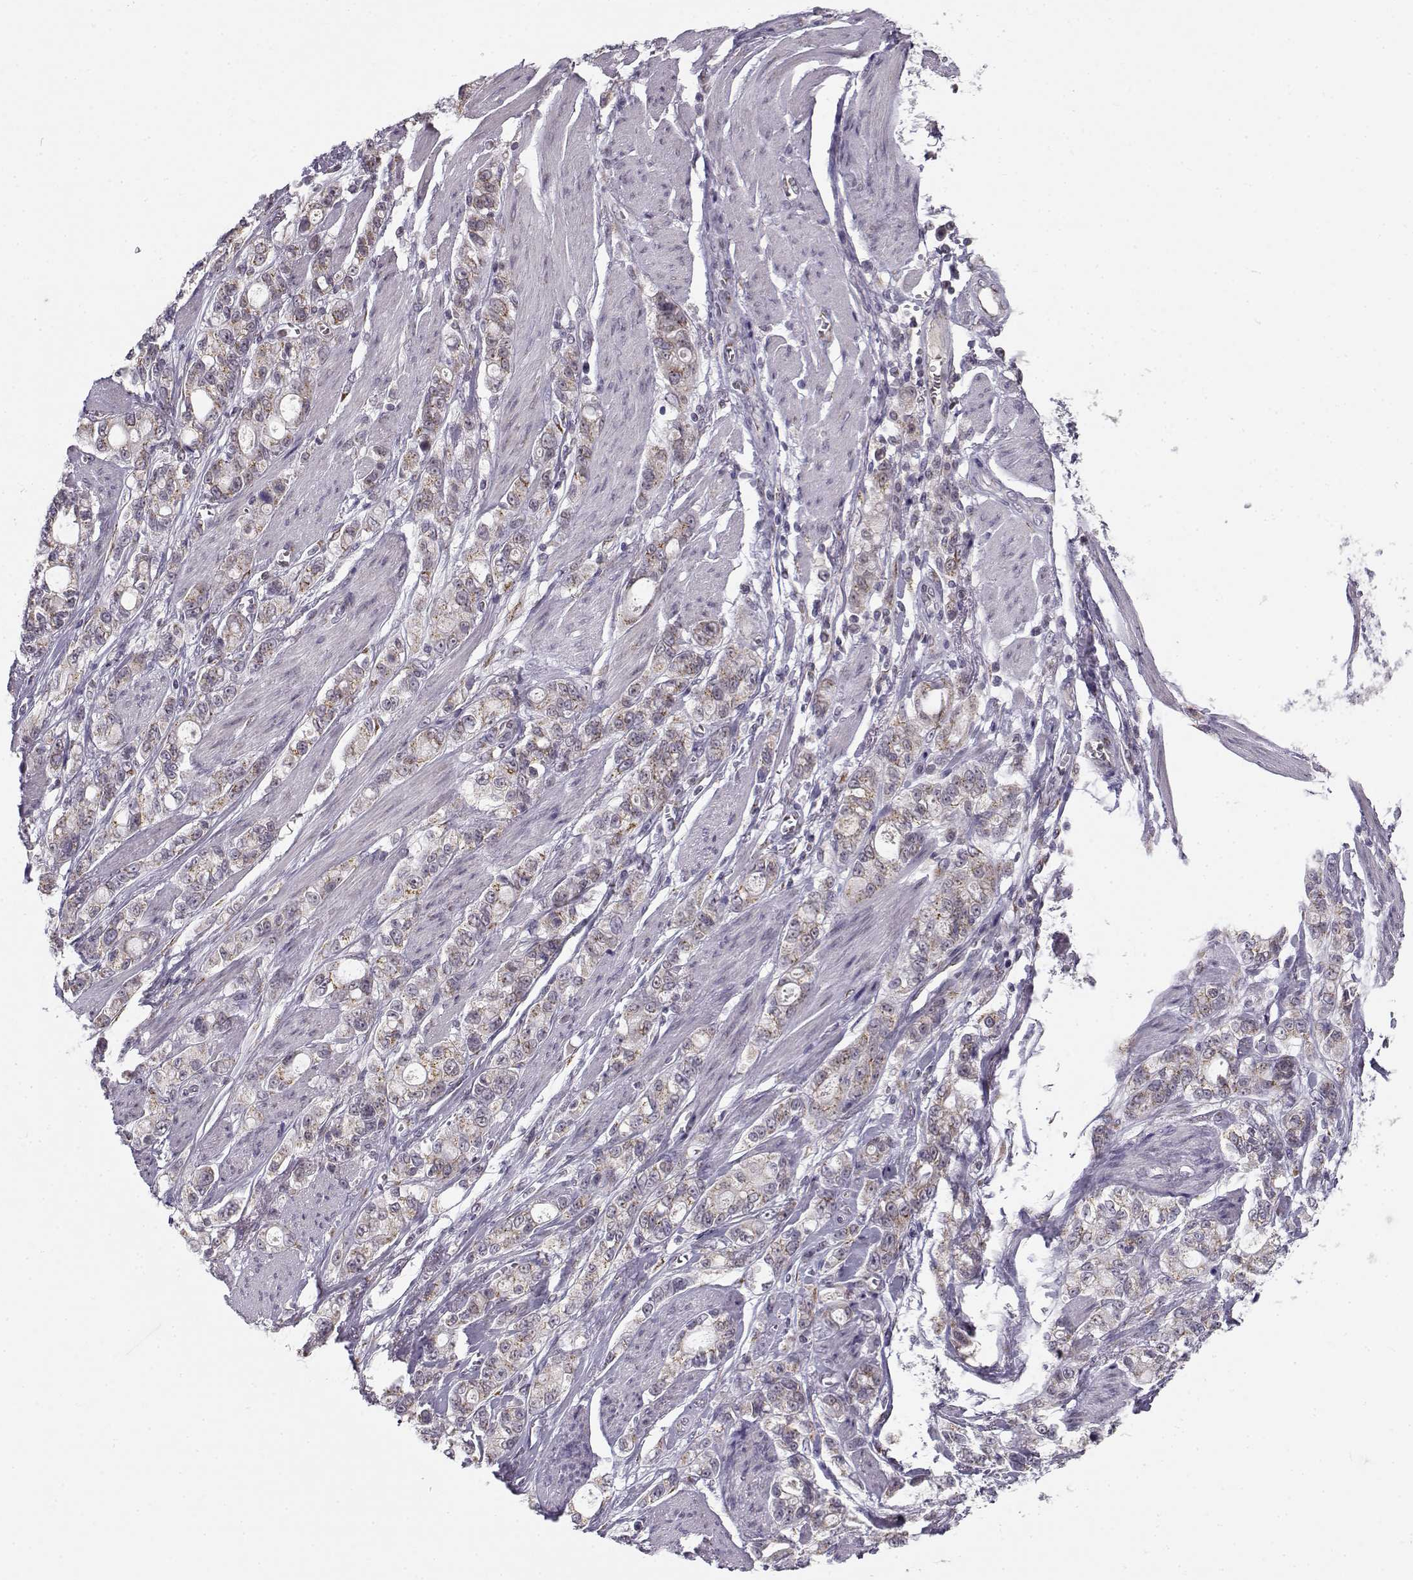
{"staining": {"intensity": "moderate", "quantity": ">75%", "location": "cytoplasmic/membranous"}, "tissue": "stomach cancer", "cell_type": "Tumor cells", "image_type": "cancer", "snomed": [{"axis": "morphology", "description": "Adenocarcinoma, NOS"}, {"axis": "topography", "description": "Stomach"}], "caption": "Stomach cancer (adenocarcinoma) stained with a brown dye reveals moderate cytoplasmic/membranous positive staining in about >75% of tumor cells.", "gene": "SLC4A5", "patient": {"sex": "male", "age": 63}}